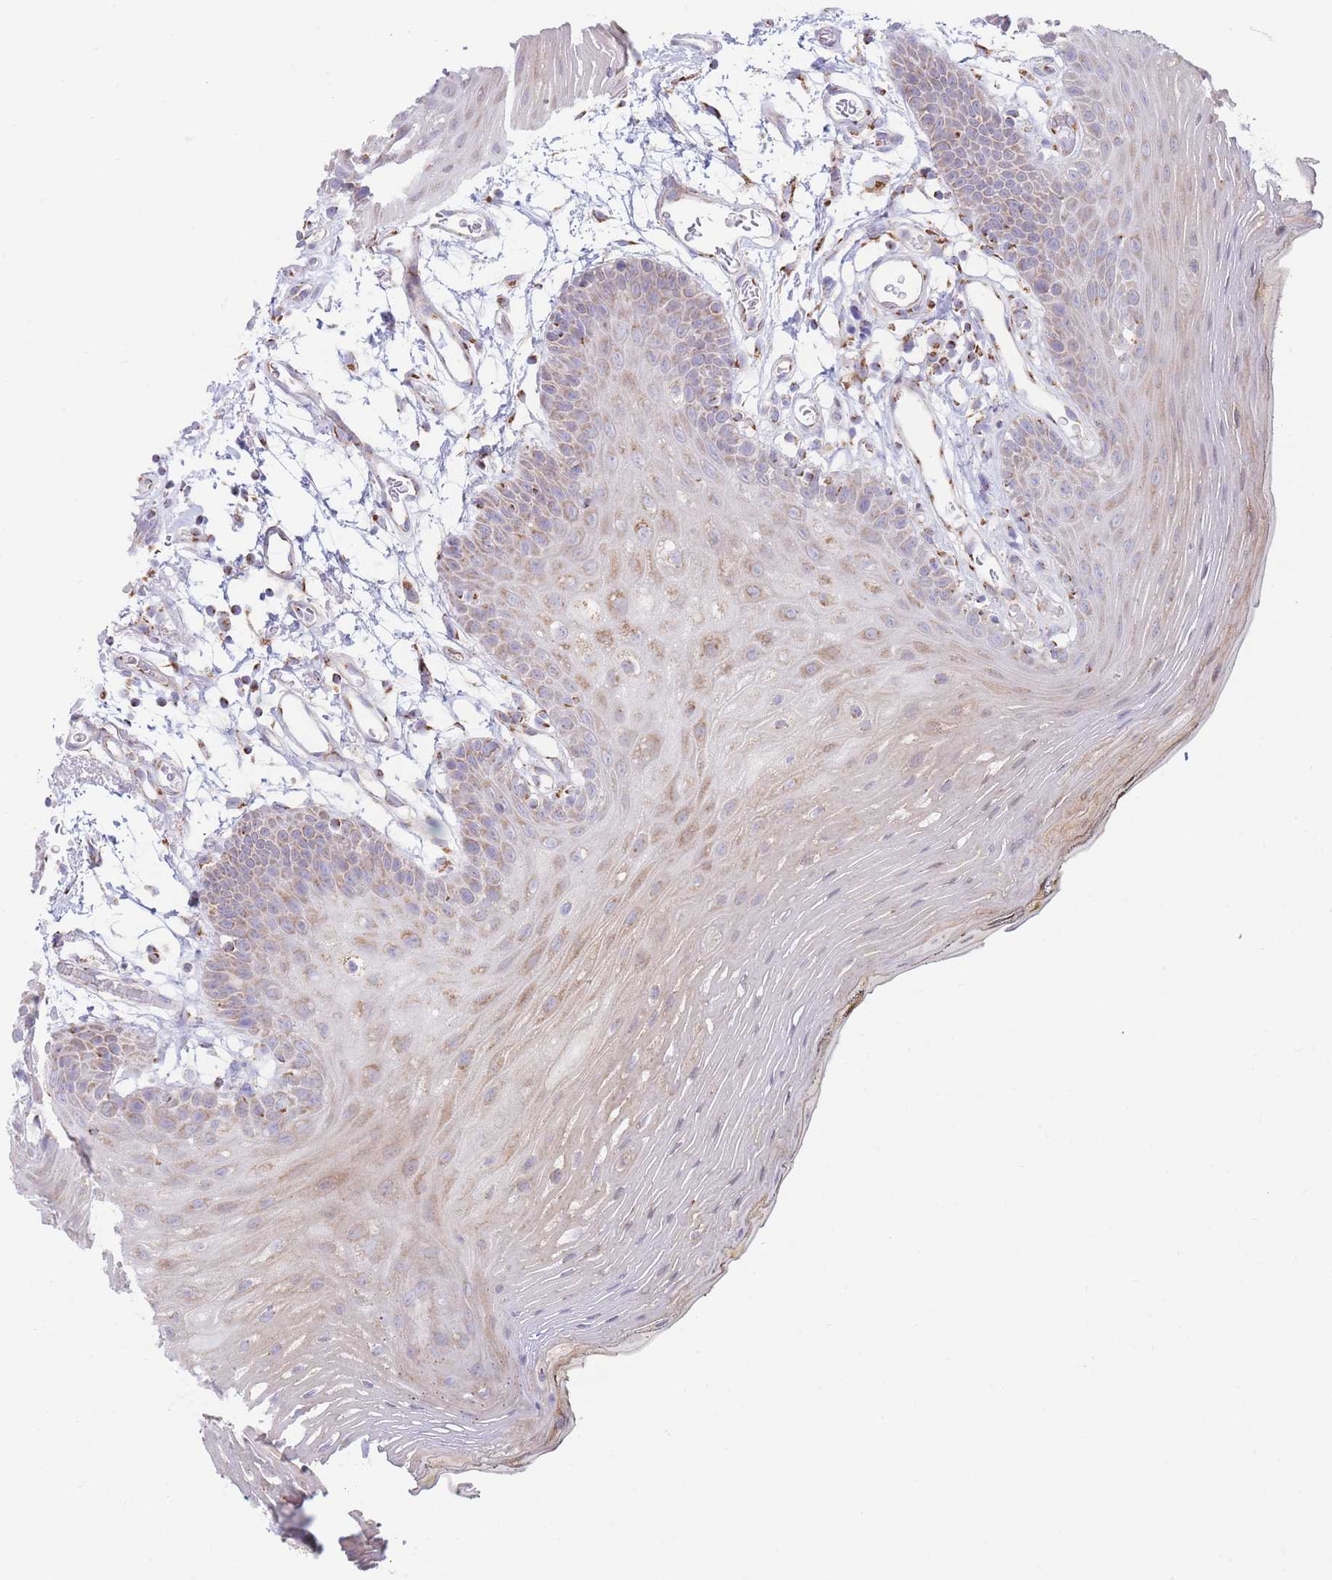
{"staining": {"intensity": "weak", "quantity": "25%-75%", "location": "cytoplasmic/membranous"}, "tissue": "oral mucosa", "cell_type": "Squamous epithelial cells", "image_type": "normal", "snomed": [{"axis": "morphology", "description": "Normal tissue, NOS"}, {"axis": "topography", "description": "Oral tissue"}, {"axis": "topography", "description": "Tounge, NOS"}], "caption": "Immunohistochemistry (IHC) (DAB (3,3'-diaminobenzidine)) staining of benign oral mucosa reveals weak cytoplasmic/membranous protein staining in approximately 25%-75% of squamous epithelial cells.", "gene": "MPND", "patient": {"sex": "female", "age": 81}}